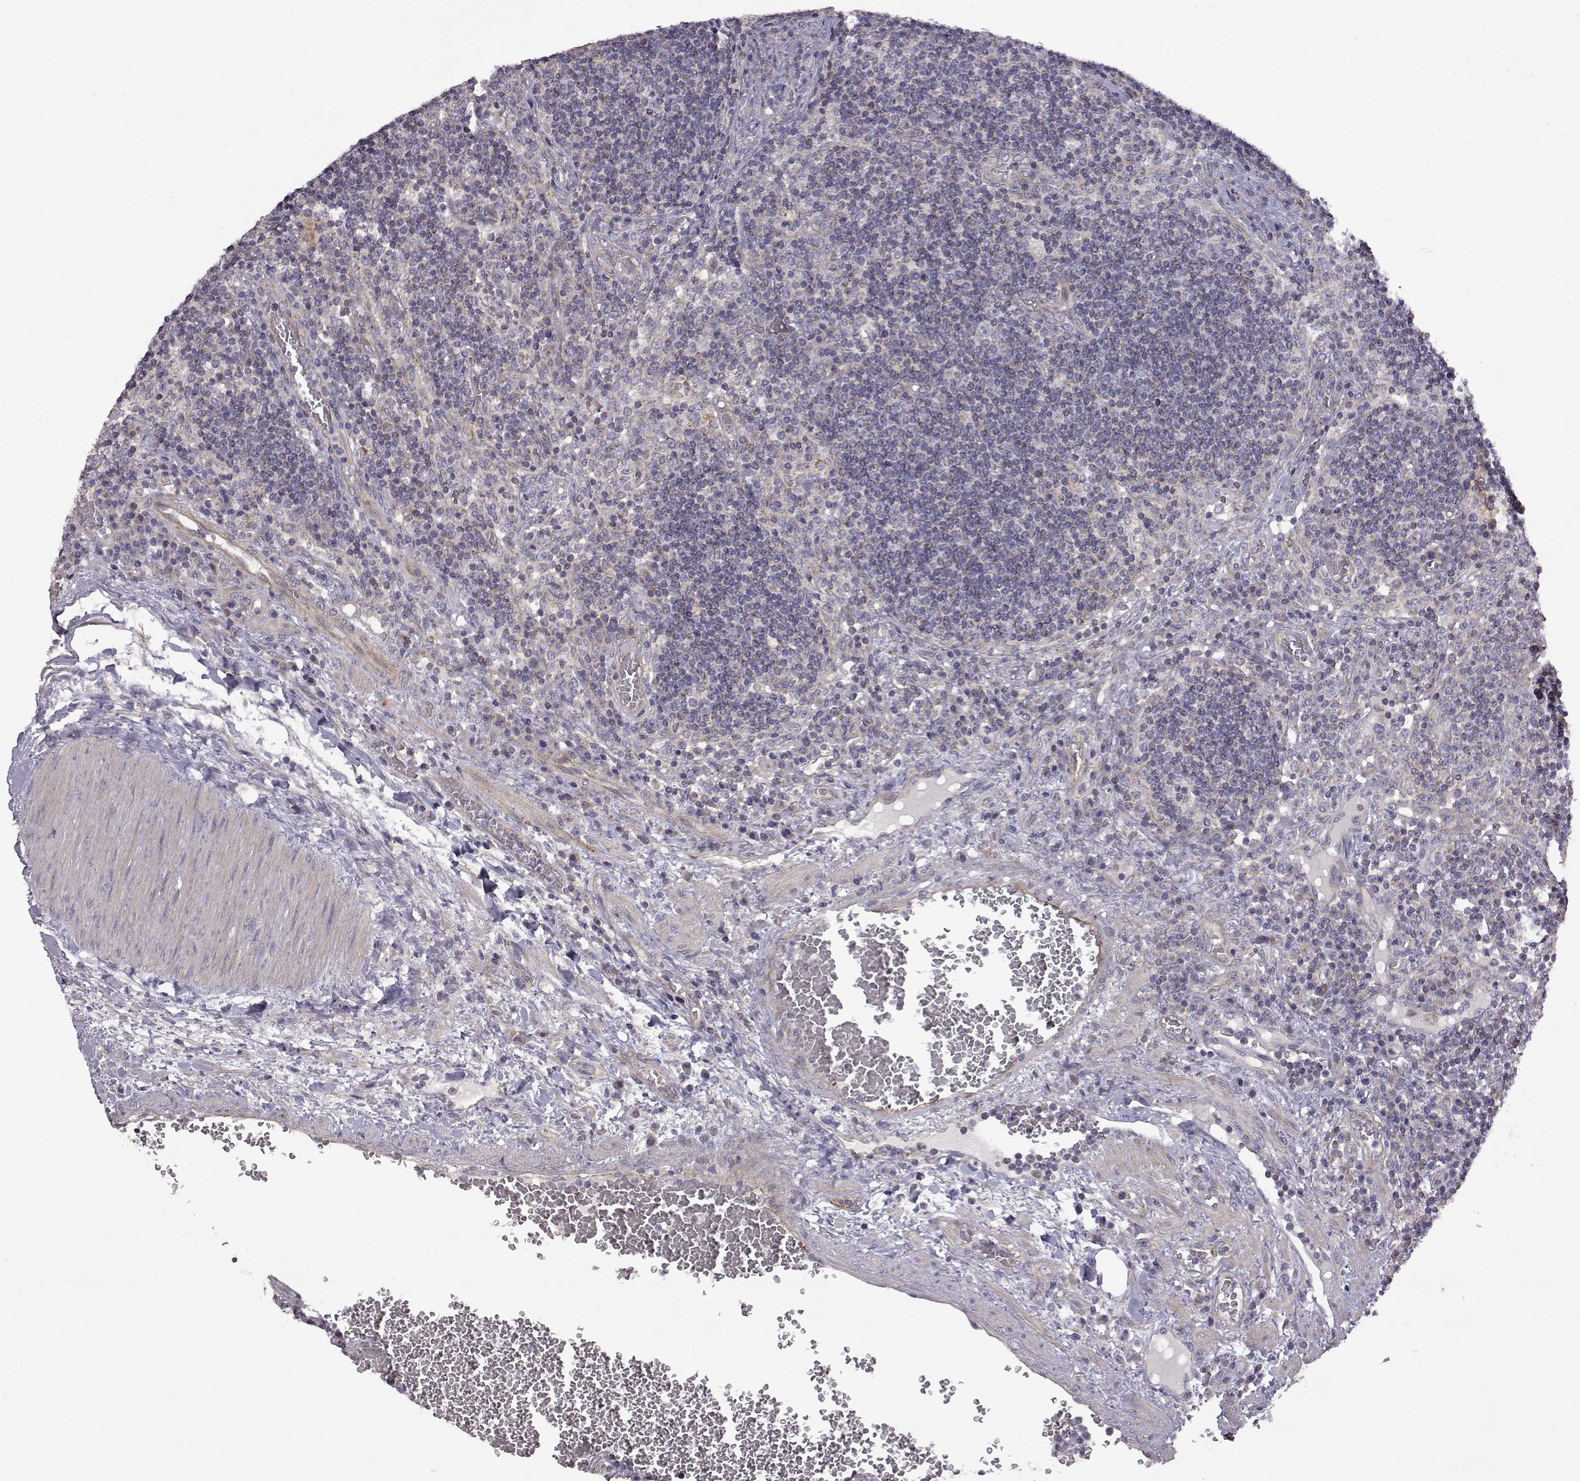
{"staining": {"intensity": "negative", "quantity": "none", "location": "none"}, "tissue": "lymph node", "cell_type": "Germinal center cells", "image_type": "normal", "snomed": [{"axis": "morphology", "description": "Normal tissue, NOS"}, {"axis": "topography", "description": "Lymph node"}], "caption": "Protein analysis of benign lymph node exhibits no significant positivity in germinal center cells.", "gene": "DDC", "patient": {"sex": "male", "age": 63}}